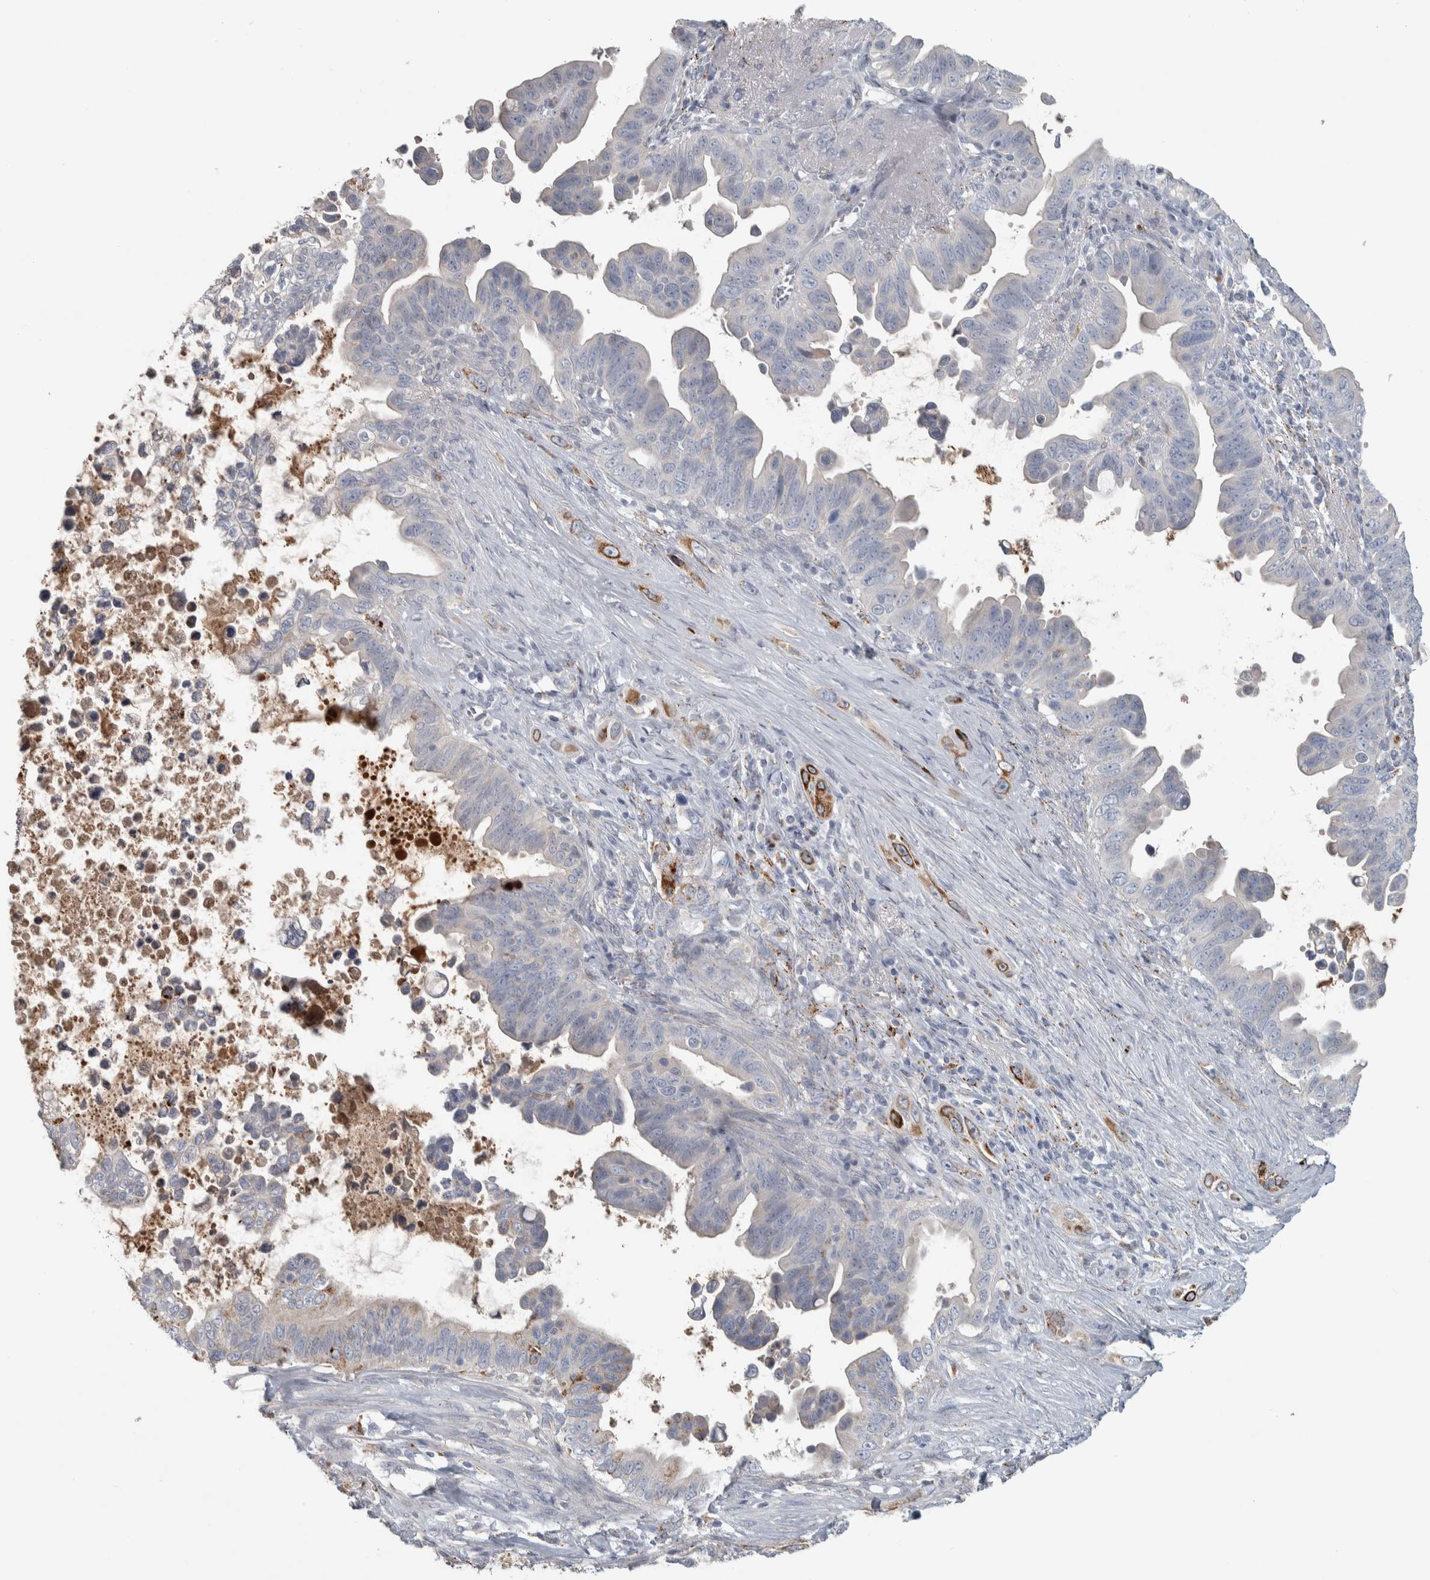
{"staining": {"intensity": "negative", "quantity": "none", "location": "none"}, "tissue": "pancreatic cancer", "cell_type": "Tumor cells", "image_type": "cancer", "snomed": [{"axis": "morphology", "description": "Adenocarcinoma, NOS"}, {"axis": "topography", "description": "Pancreas"}], "caption": "The immunohistochemistry photomicrograph has no significant positivity in tumor cells of pancreatic cancer tissue.", "gene": "FAM78A", "patient": {"sex": "female", "age": 72}}